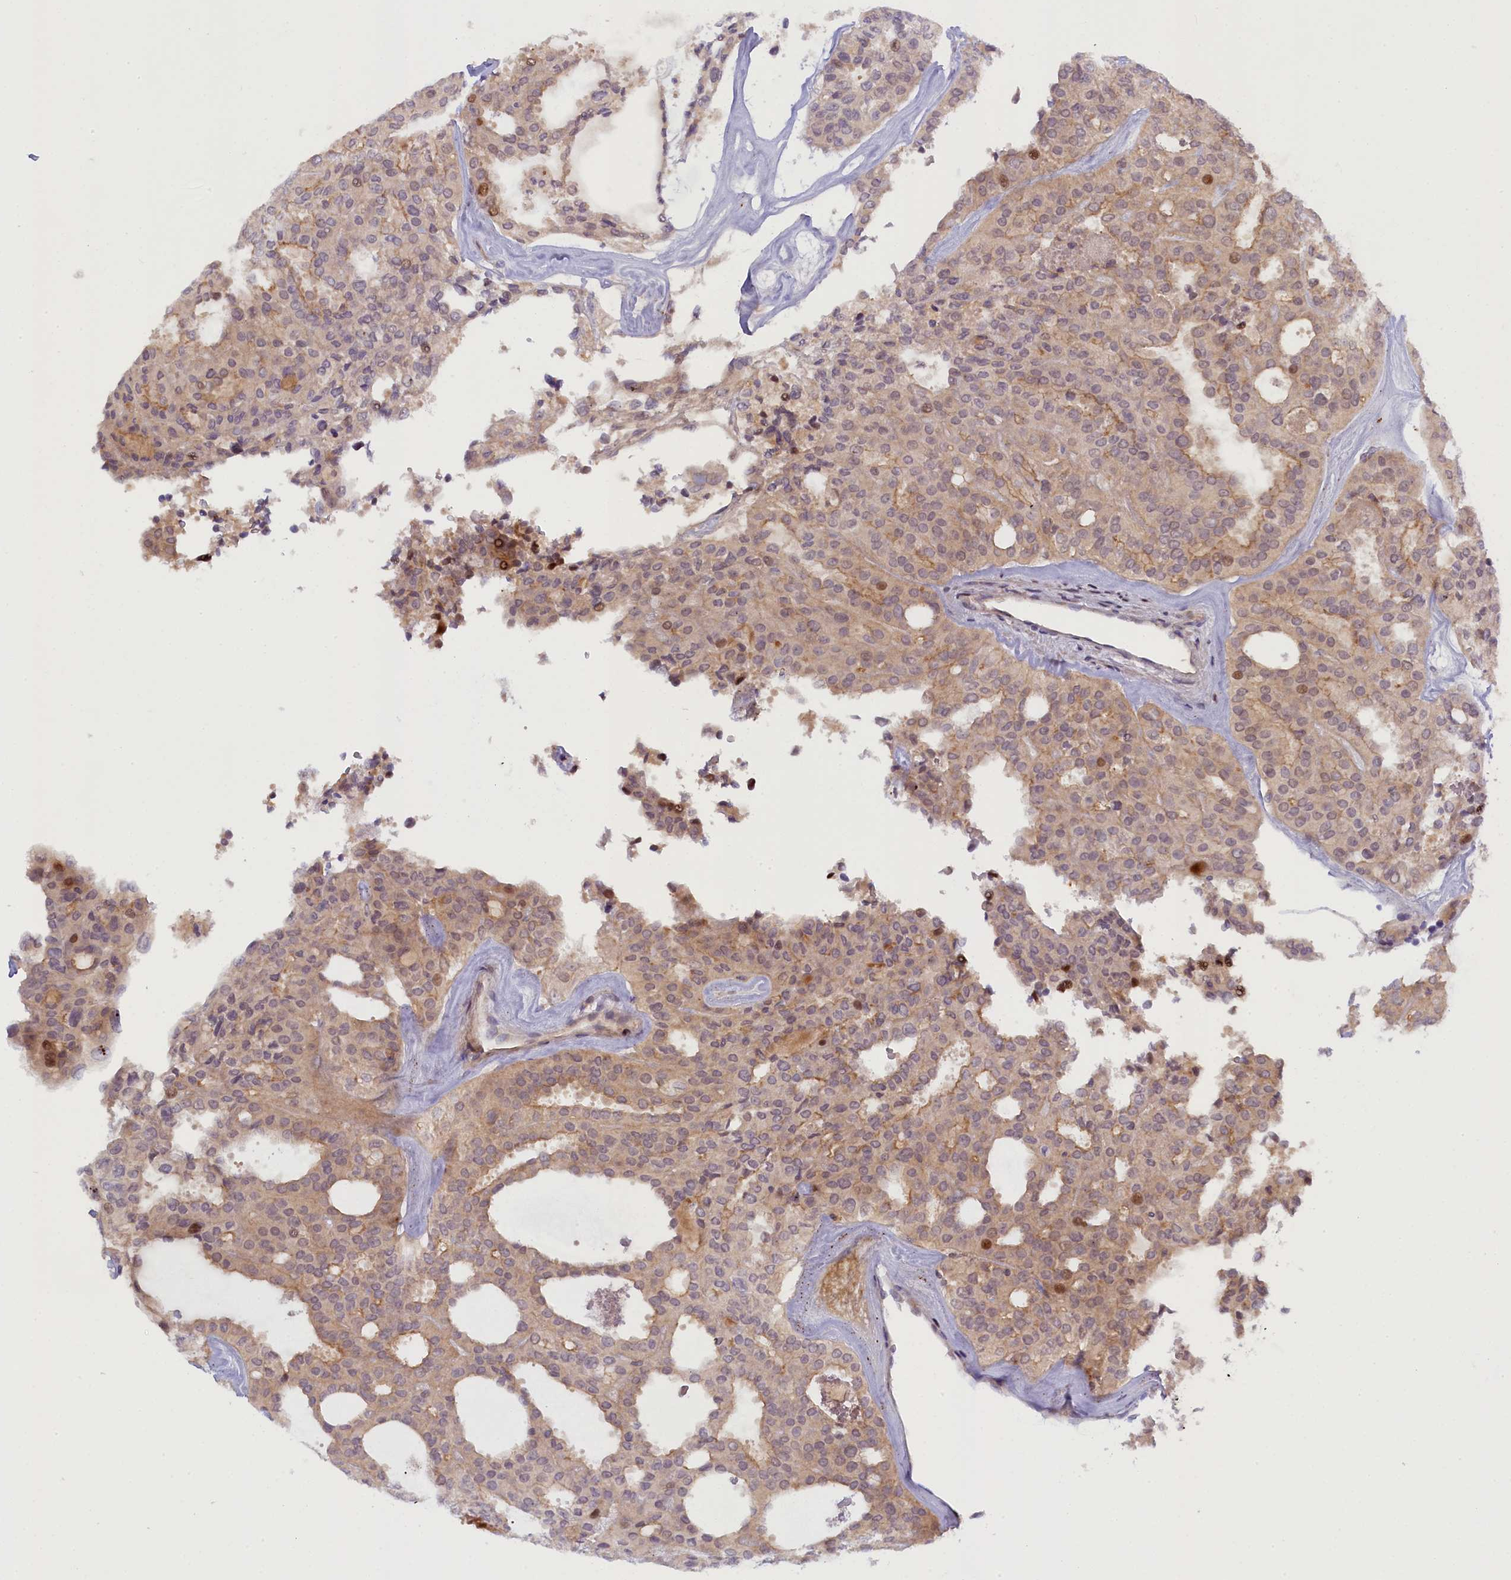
{"staining": {"intensity": "weak", "quantity": "25%-75%", "location": "cytoplasmic/membranous"}, "tissue": "thyroid cancer", "cell_type": "Tumor cells", "image_type": "cancer", "snomed": [{"axis": "morphology", "description": "Follicular adenoma carcinoma, NOS"}, {"axis": "topography", "description": "Thyroid gland"}], "caption": "There is low levels of weak cytoplasmic/membranous positivity in tumor cells of follicular adenoma carcinoma (thyroid), as demonstrated by immunohistochemical staining (brown color).", "gene": "CCL23", "patient": {"sex": "male", "age": 75}}